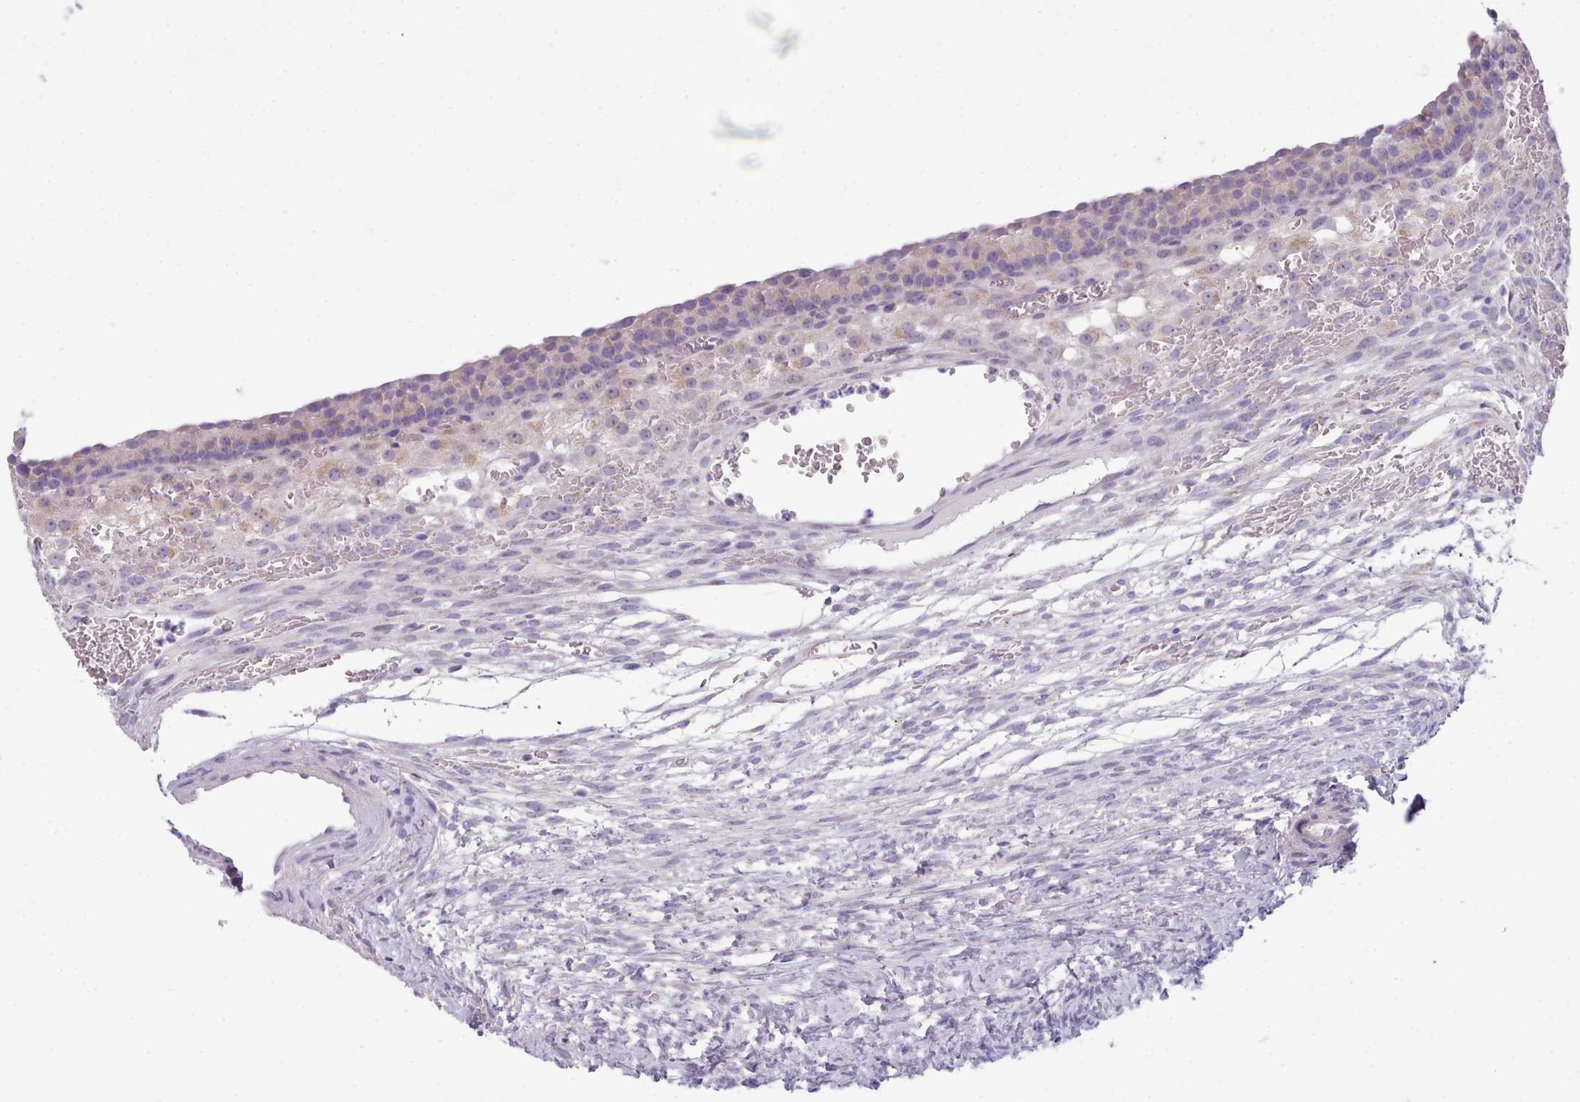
{"staining": {"intensity": "negative", "quantity": "none", "location": "none"}, "tissue": "ovary", "cell_type": "Ovarian stroma cells", "image_type": "normal", "snomed": [{"axis": "morphology", "description": "Normal tissue, NOS"}, {"axis": "topography", "description": "Ovary"}], "caption": "An image of ovary stained for a protein shows no brown staining in ovarian stroma cells.", "gene": "MYRFL", "patient": {"sex": "female", "age": 39}}